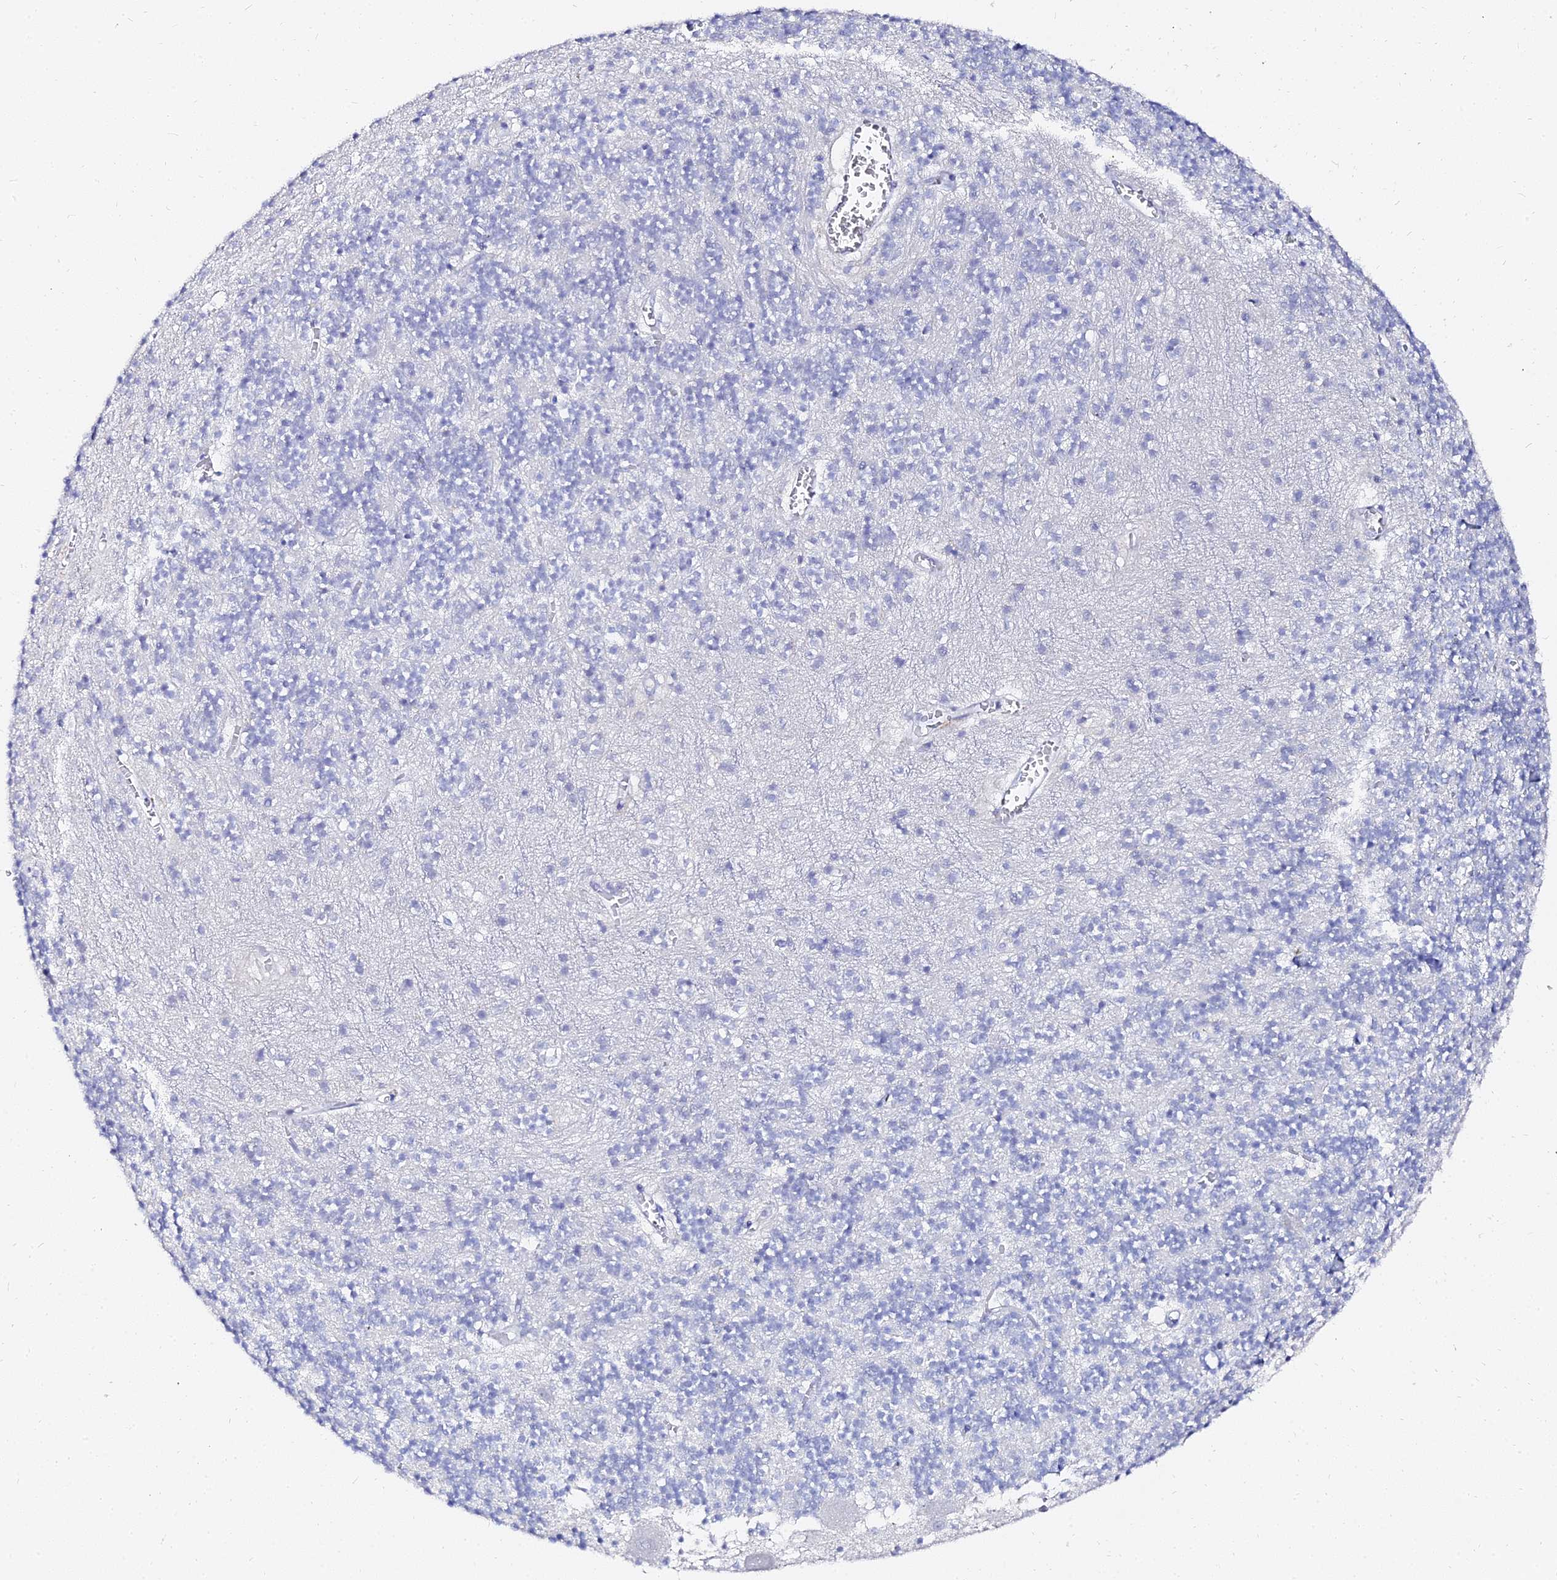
{"staining": {"intensity": "negative", "quantity": "none", "location": "none"}, "tissue": "cerebellum", "cell_type": "Cells in granular layer", "image_type": "normal", "snomed": [{"axis": "morphology", "description": "Normal tissue, NOS"}, {"axis": "topography", "description": "Cerebellum"}], "caption": "DAB immunohistochemical staining of benign human cerebellum reveals no significant staining in cells in granular layer.", "gene": "KRT17", "patient": {"sex": "male", "age": 54}}